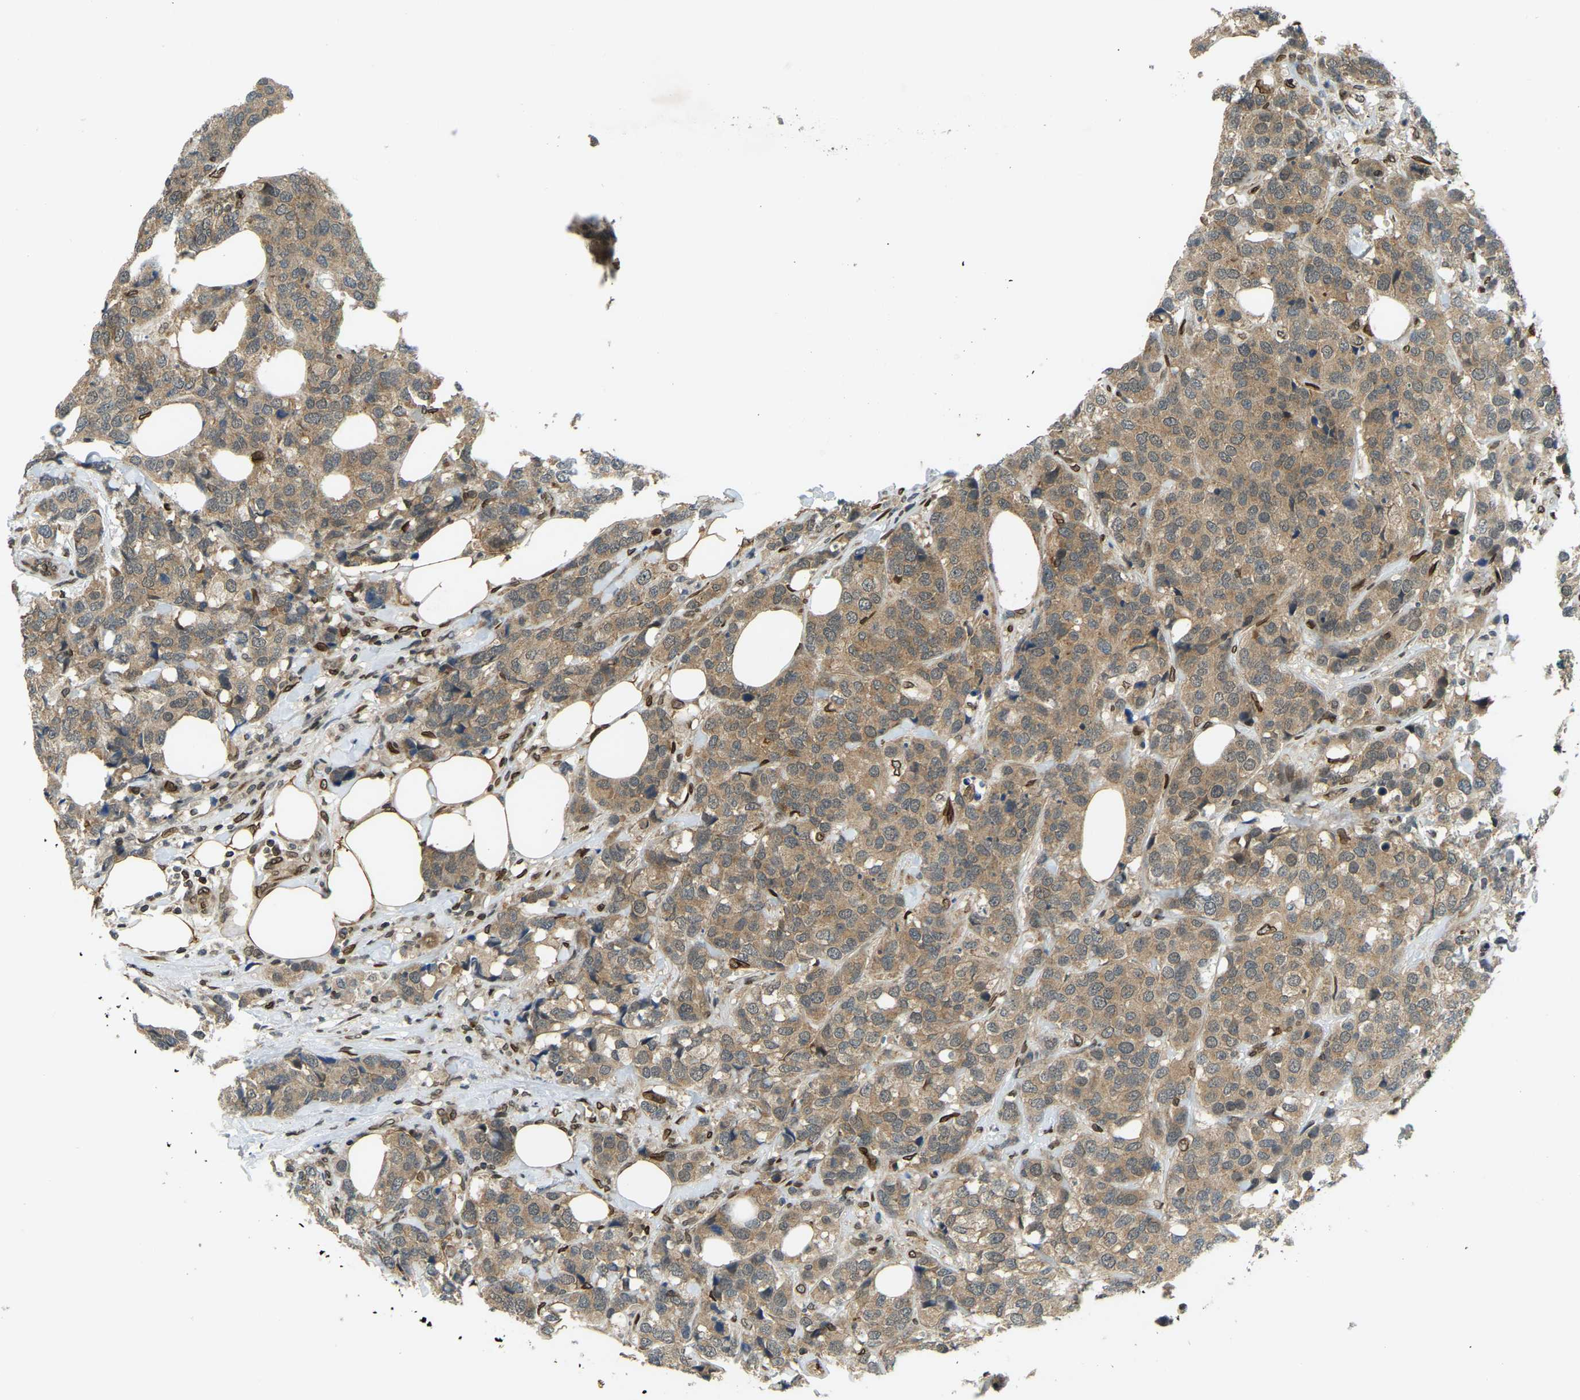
{"staining": {"intensity": "moderate", "quantity": ">75%", "location": "cytoplasmic/membranous"}, "tissue": "breast cancer", "cell_type": "Tumor cells", "image_type": "cancer", "snomed": [{"axis": "morphology", "description": "Lobular carcinoma"}, {"axis": "topography", "description": "Breast"}], "caption": "This micrograph shows IHC staining of lobular carcinoma (breast), with medium moderate cytoplasmic/membranous expression in about >75% of tumor cells.", "gene": "SYNE1", "patient": {"sex": "female", "age": 59}}